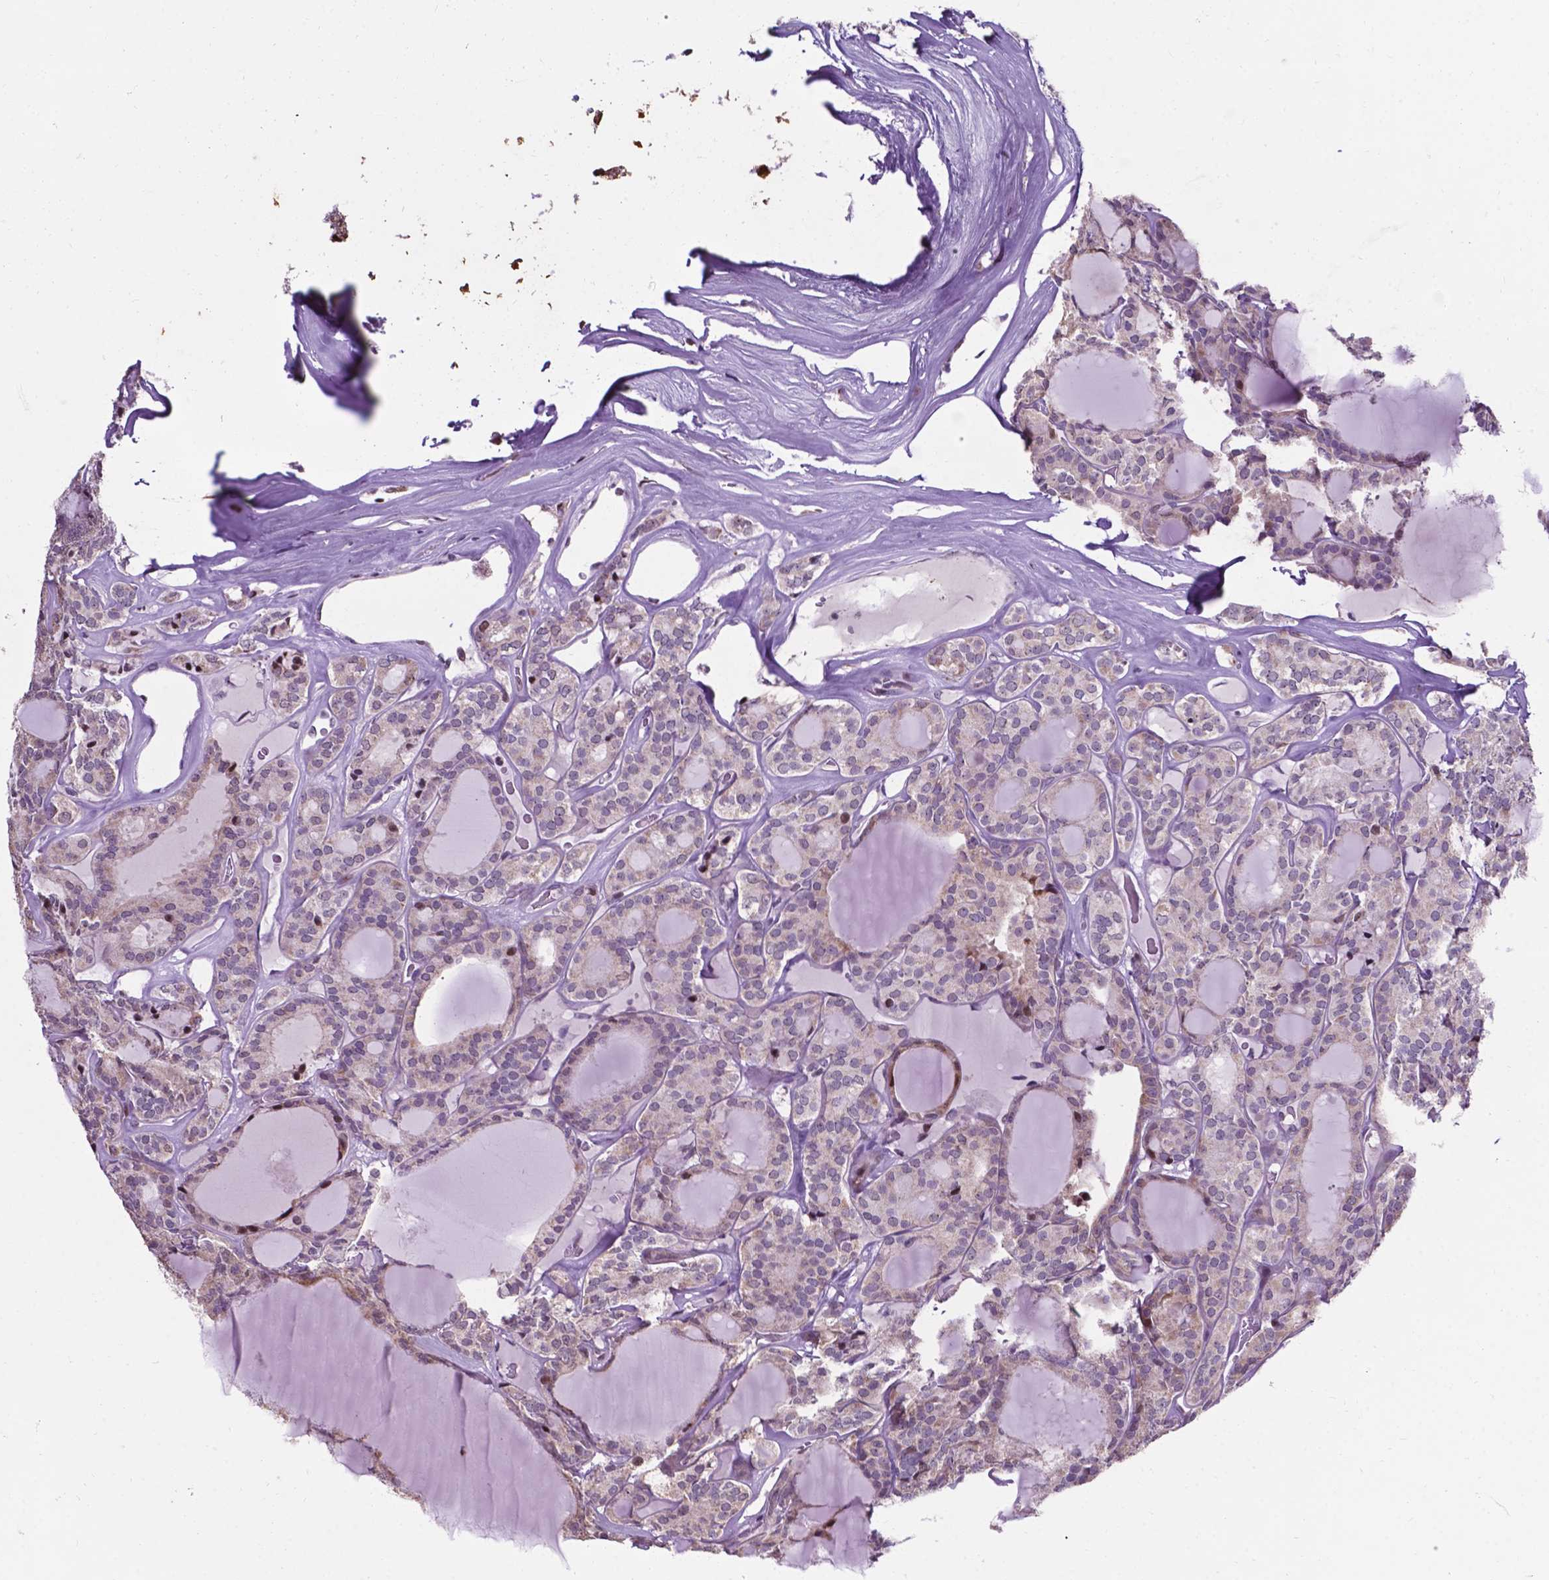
{"staining": {"intensity": "negative", "quantity": "none", "location": "none"}, "tissue": "thyroid cancer", "cell_type": "Tumor cells", "image_type": "cancer", "snomed": [{"axis": "morphology", "description": "Follicular adenoma carcinoma, NOS"}, {"axis": "topography", "description": "Thyroid gland"}], "caption": "A micrograph of thyroid cancer (follicular adenoma carcinoma) stained for a protein displays no brown staining in tumor cells.", "gene": "SMAD3", "patient": {"sex": "male", "age": 74}}